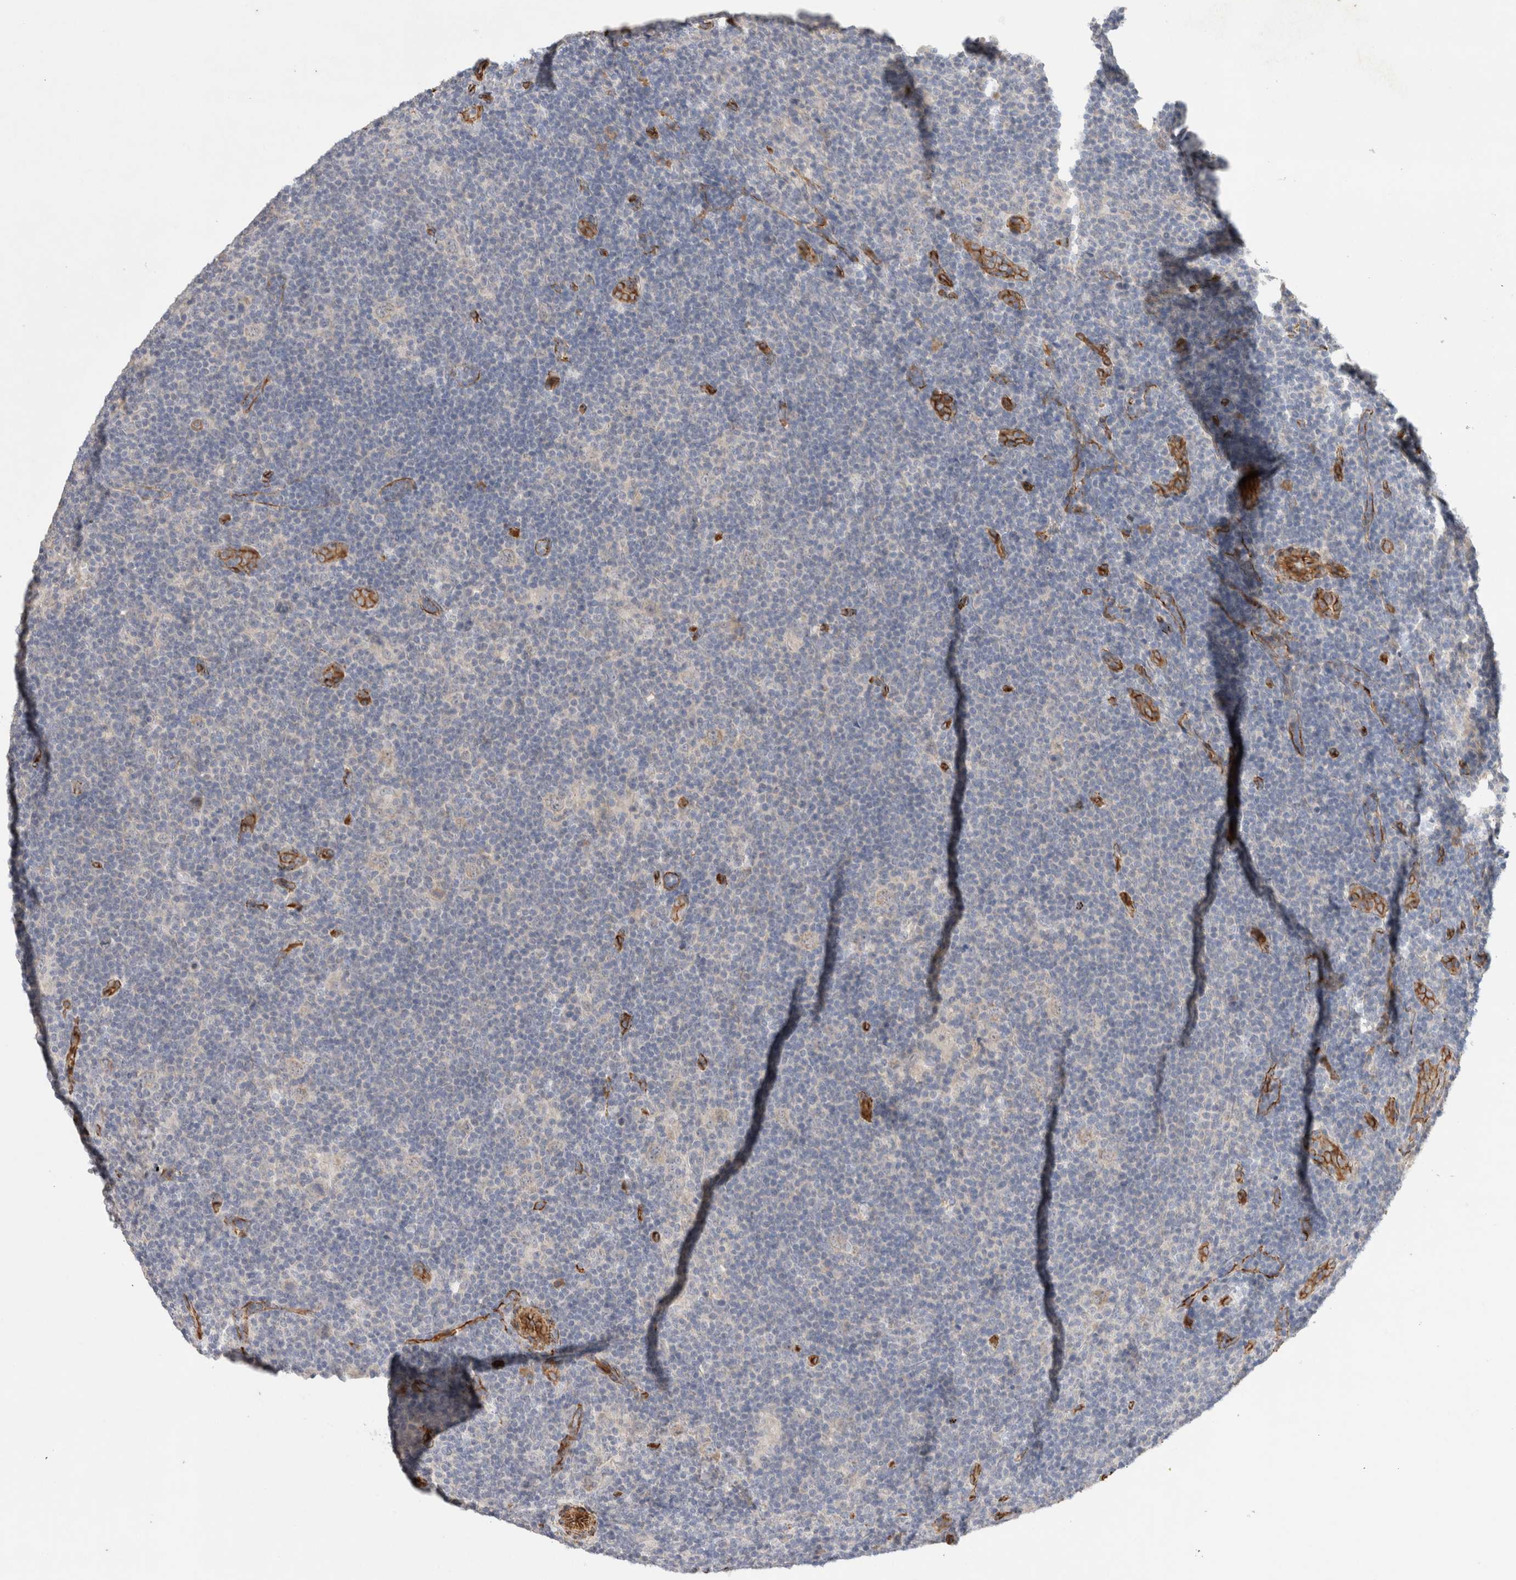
{"staining": {"intensity": "weak", "quantity": "25%-75%", "location": "cytoplasmic/membranous"}, "tissue": "lymphoma", "cell_type": "Tumor cells", "image_type": "cancer", "snomed": [{"axis": "morphology", "description": "Hodgkin's disease, NOS"}, {"axis": "topography", "description": "Lymph node"}], "caption": "Immunohistochemistry image of lymphoma stained for a protein (brown), which displays low levels of weak cytoplasmic/membranous staining in about 25%-75% of tumor cells.", "gene": "JMJD4", "patient": {"sex": "female", "age": 57}}